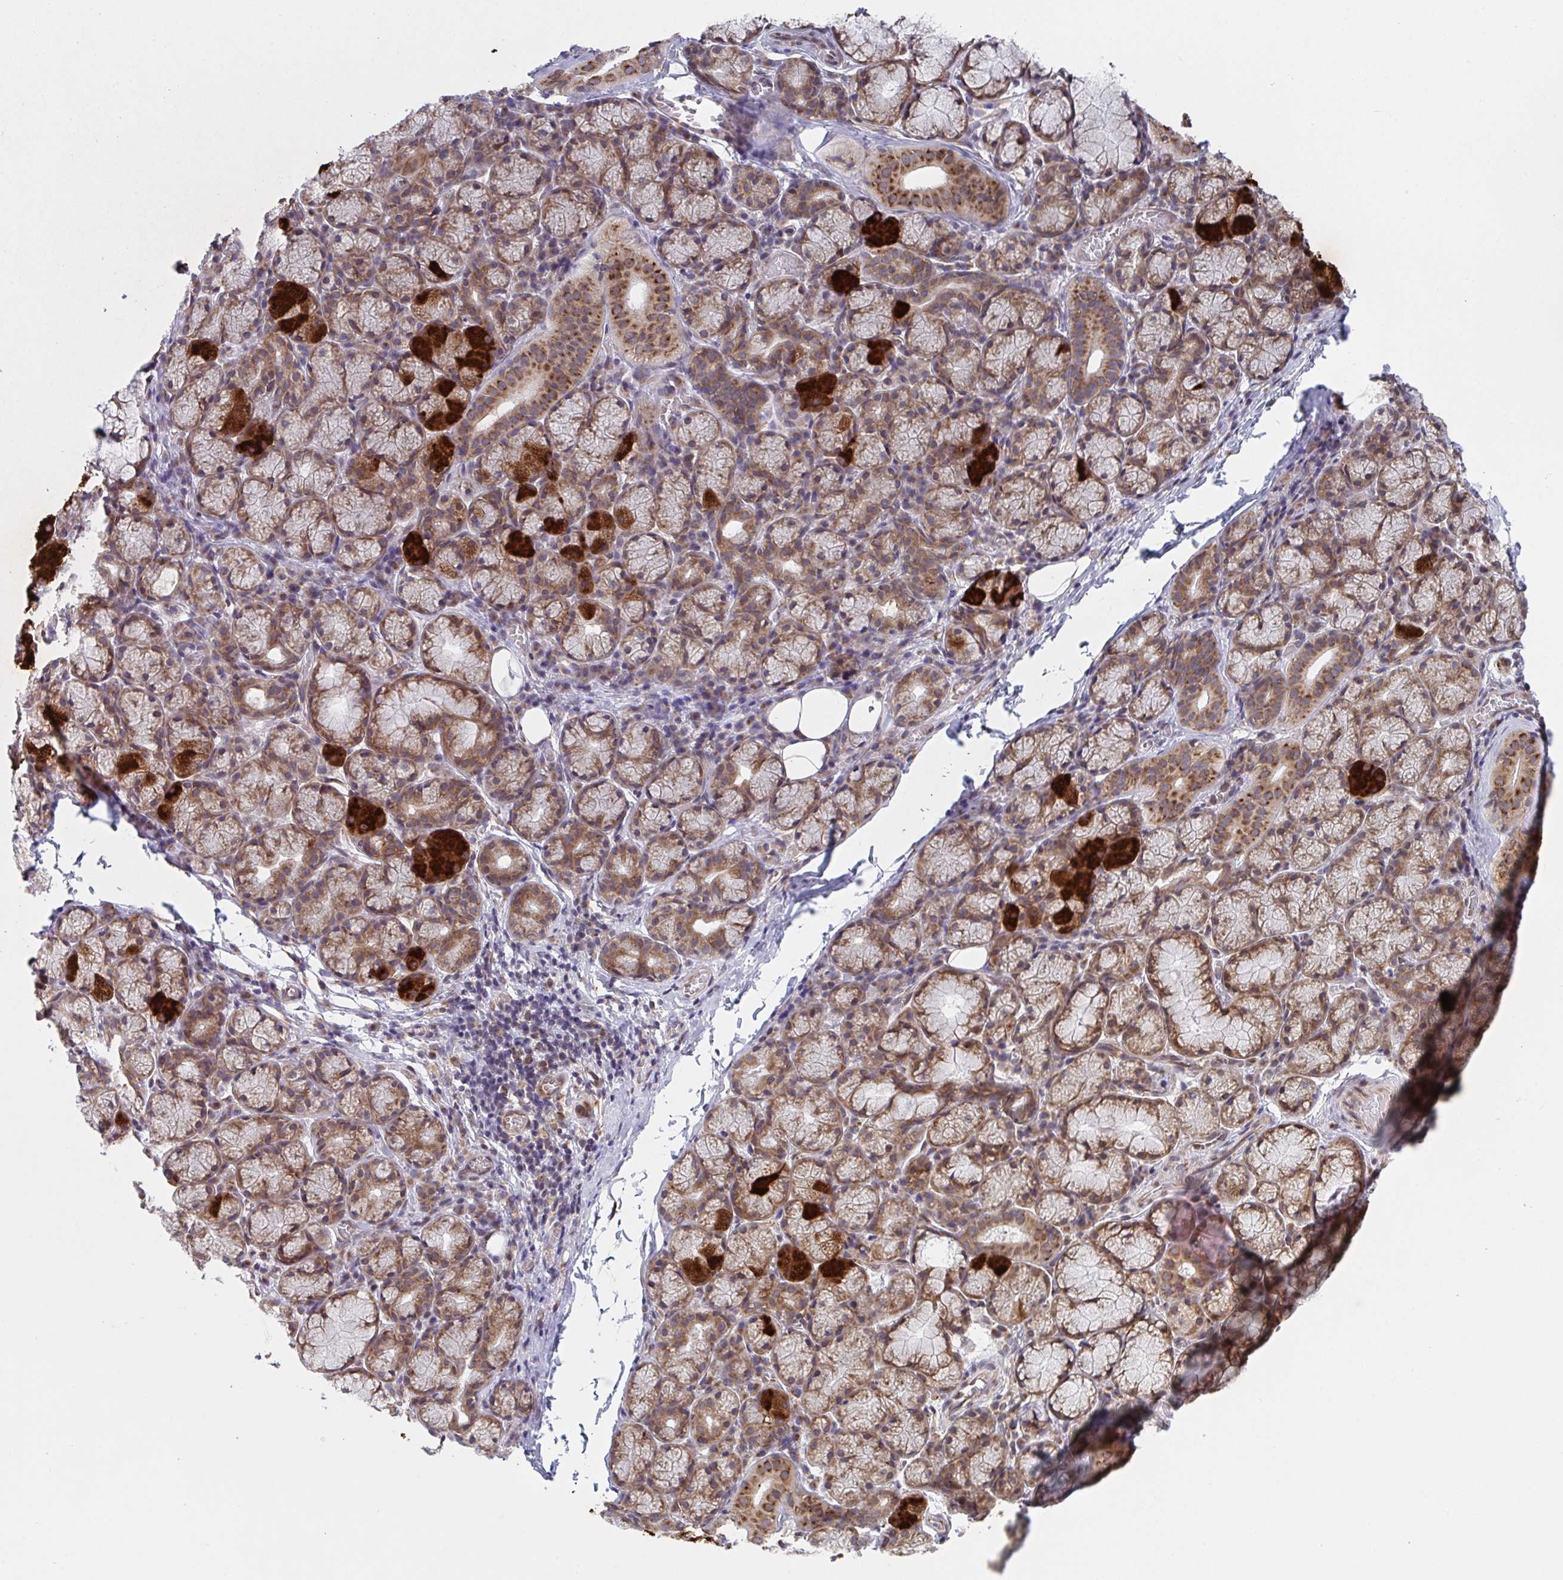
{"staining": {"intensity": "strong", "quantity": ">75%", "location": "cytoplasmic/membranous"}, "tissue": "salivary gland", "cell_type": "Glandular cells", "image_type": "normal", "snomed": [{"axis": "morphology", "description": "Normal tissue, NOS"}, {"axis": "topography", "description": "Salivary gland"}], "caption": "Immunohistochemistry (IHC) image of benign human salivary gland stained for a protein (brown), which reveals high levels of strong cytoplasmic/membranous expression in about >75% of glandular cells.", "gene": "ATP5MJ", "patient": {"sex": "female", "age": 24}}